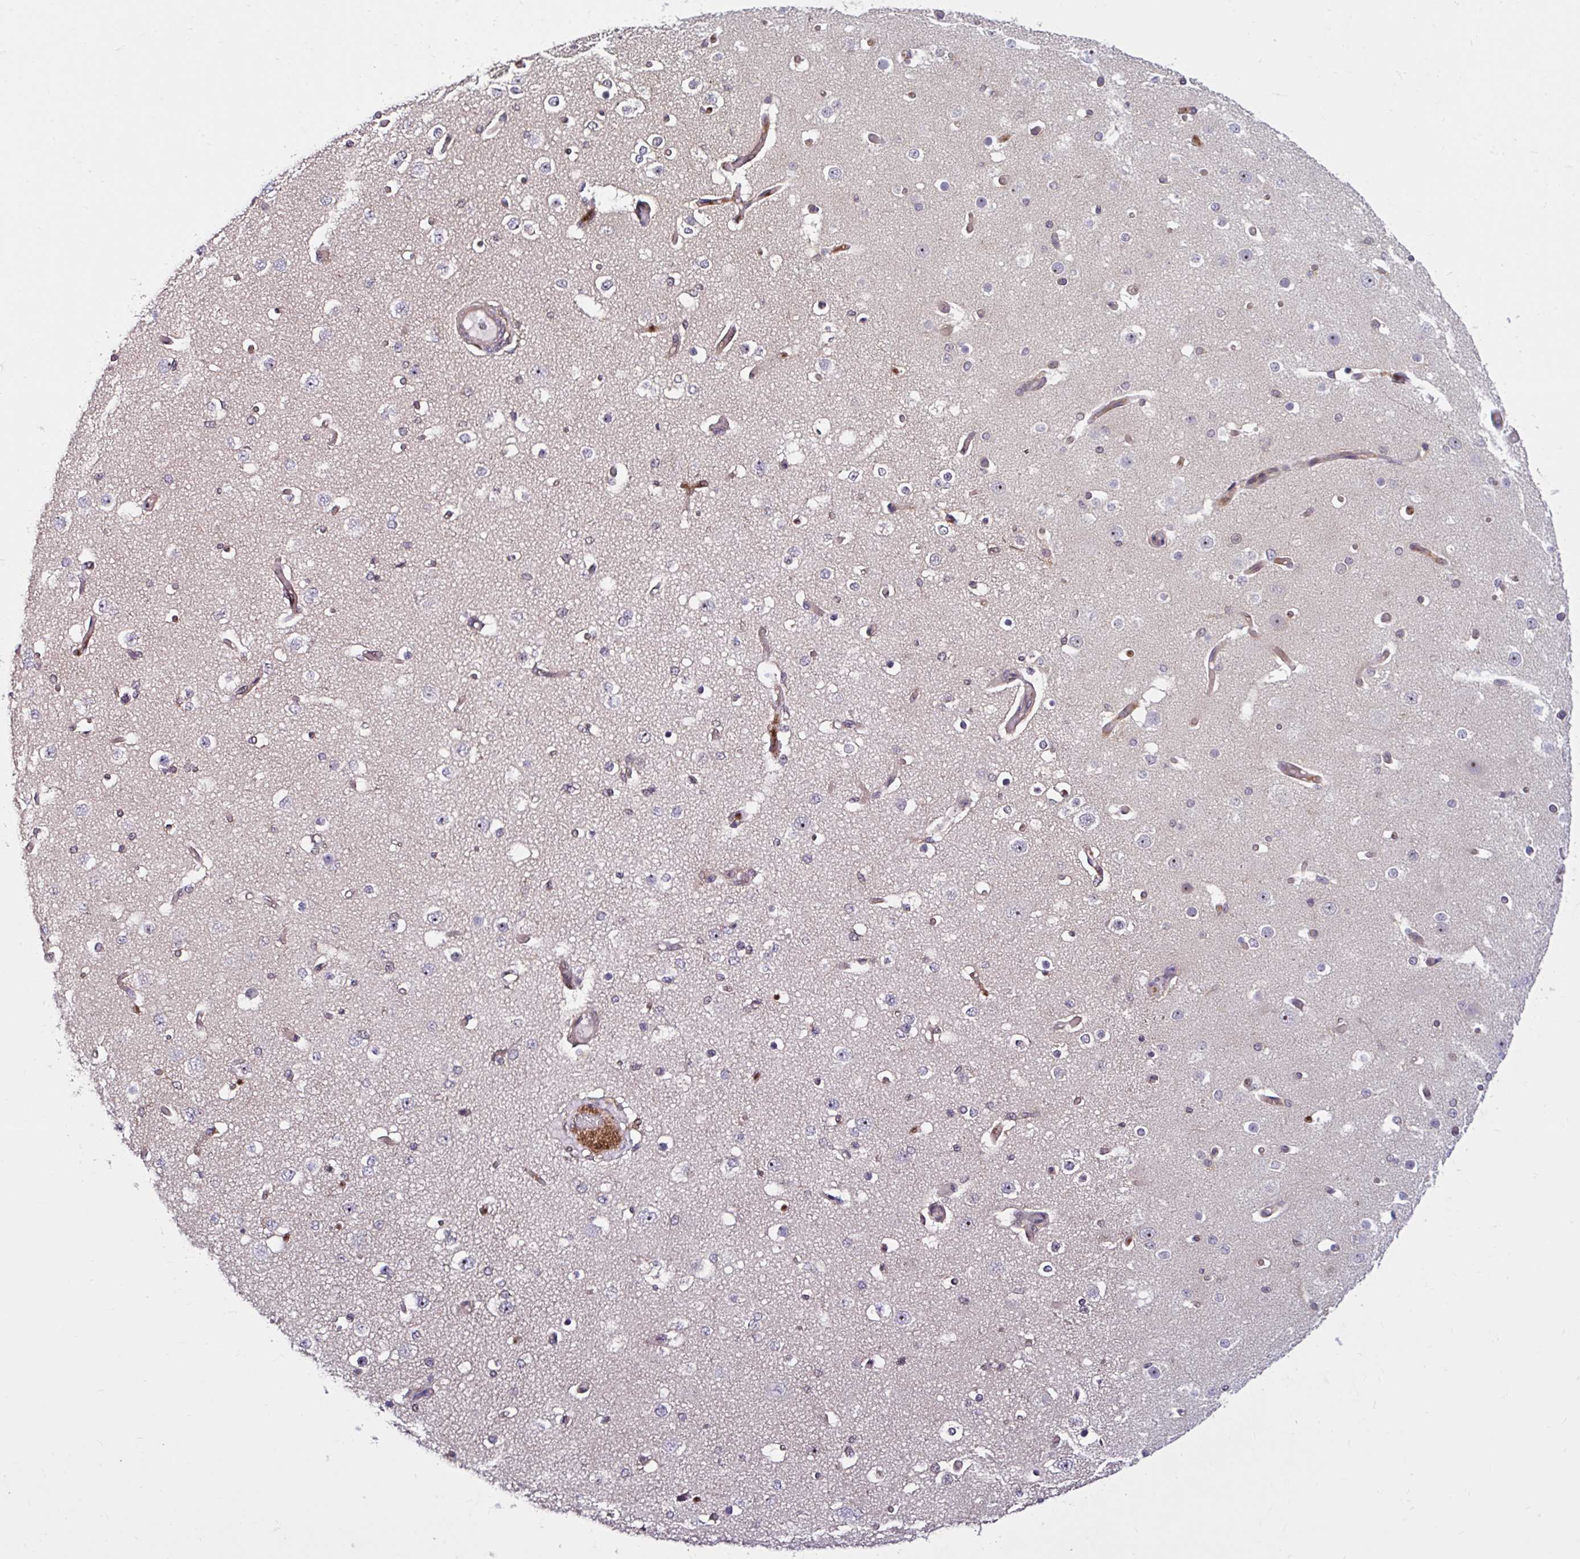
{"staining": {"intensity": "weak", "quantity": "25%-75%", "location": "cytoplasmic/membranous"}, "tissue": "cerebral cortex", "cell_type": "Endothelial cells", "image_type": "normal", "snomed": [{"axis": "morphology", "description": "Normal tissue, NOS"}, {"axis": "morphology", "description": "Inflammation, NOS"}, {"axis": "topography", "description": "Cerebral cortex"}], "caption": "Benign cerebral cortex reveals weak cytoplasmic/membranous expression in about 25%-75% of endothelial cells, visualized by immunohistochemistry.", "gene": "HMBS", "patient": {"sex": "male", "age": 6}}